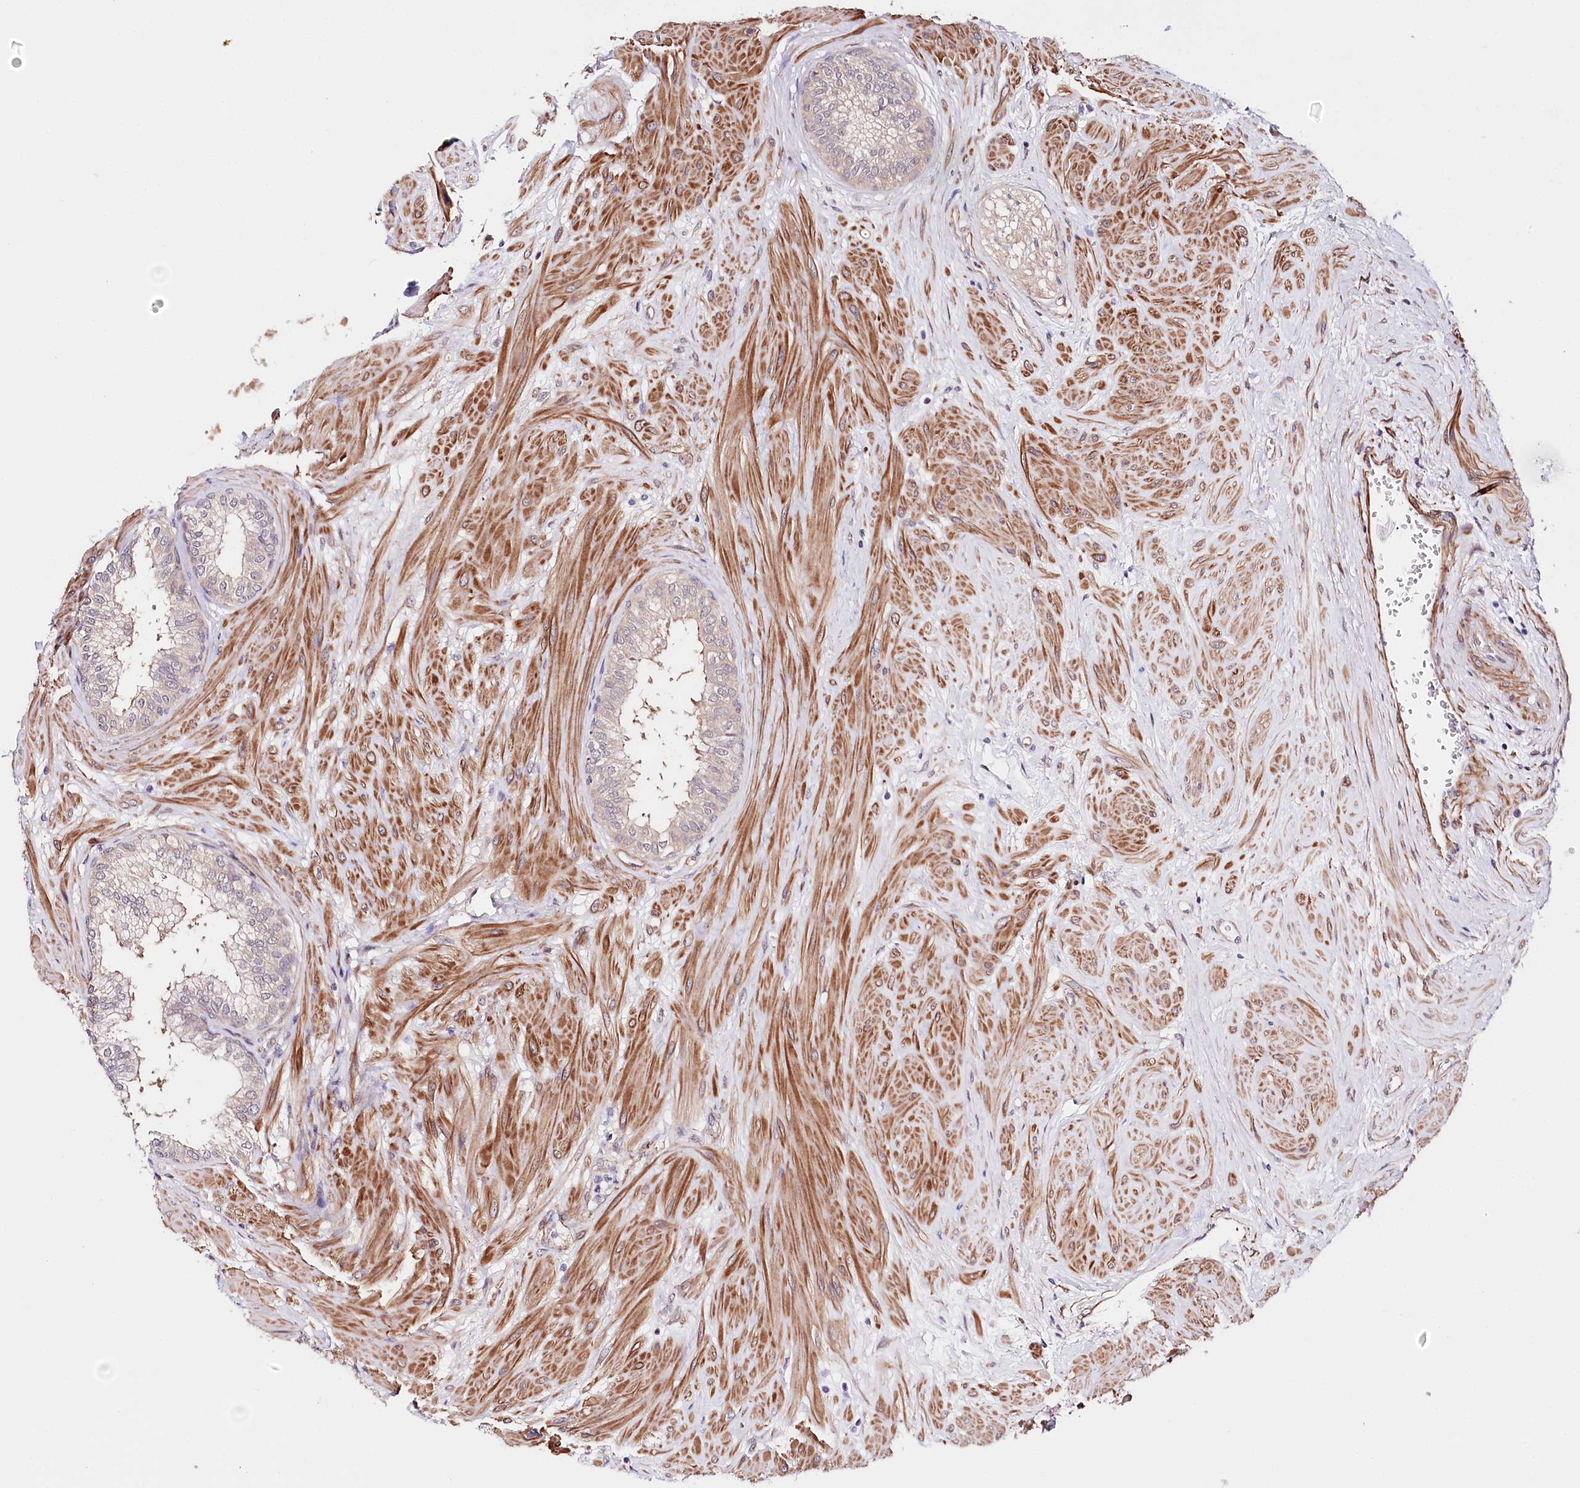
{"staining": {"intensity": "weak", "quantity": "<25%", "location": "nuclear"}, "tissue": "prostate", "cell_type": "Glandular cells", "image_type": "normal", "snomed": [{"axis": "morphology", "description": "Normal tissue, NOS"}, {"axis": "topography", "description": "Prostate"}], "caption": "Glandular cells show no significant expression in benign prostate. (DAB (3,3'-diaminobenzidine) immunohistochemistry with hematoxylin counter stain).", "gene": "PPP2R5B", "patient": {"sex": "male", "age": 60}}